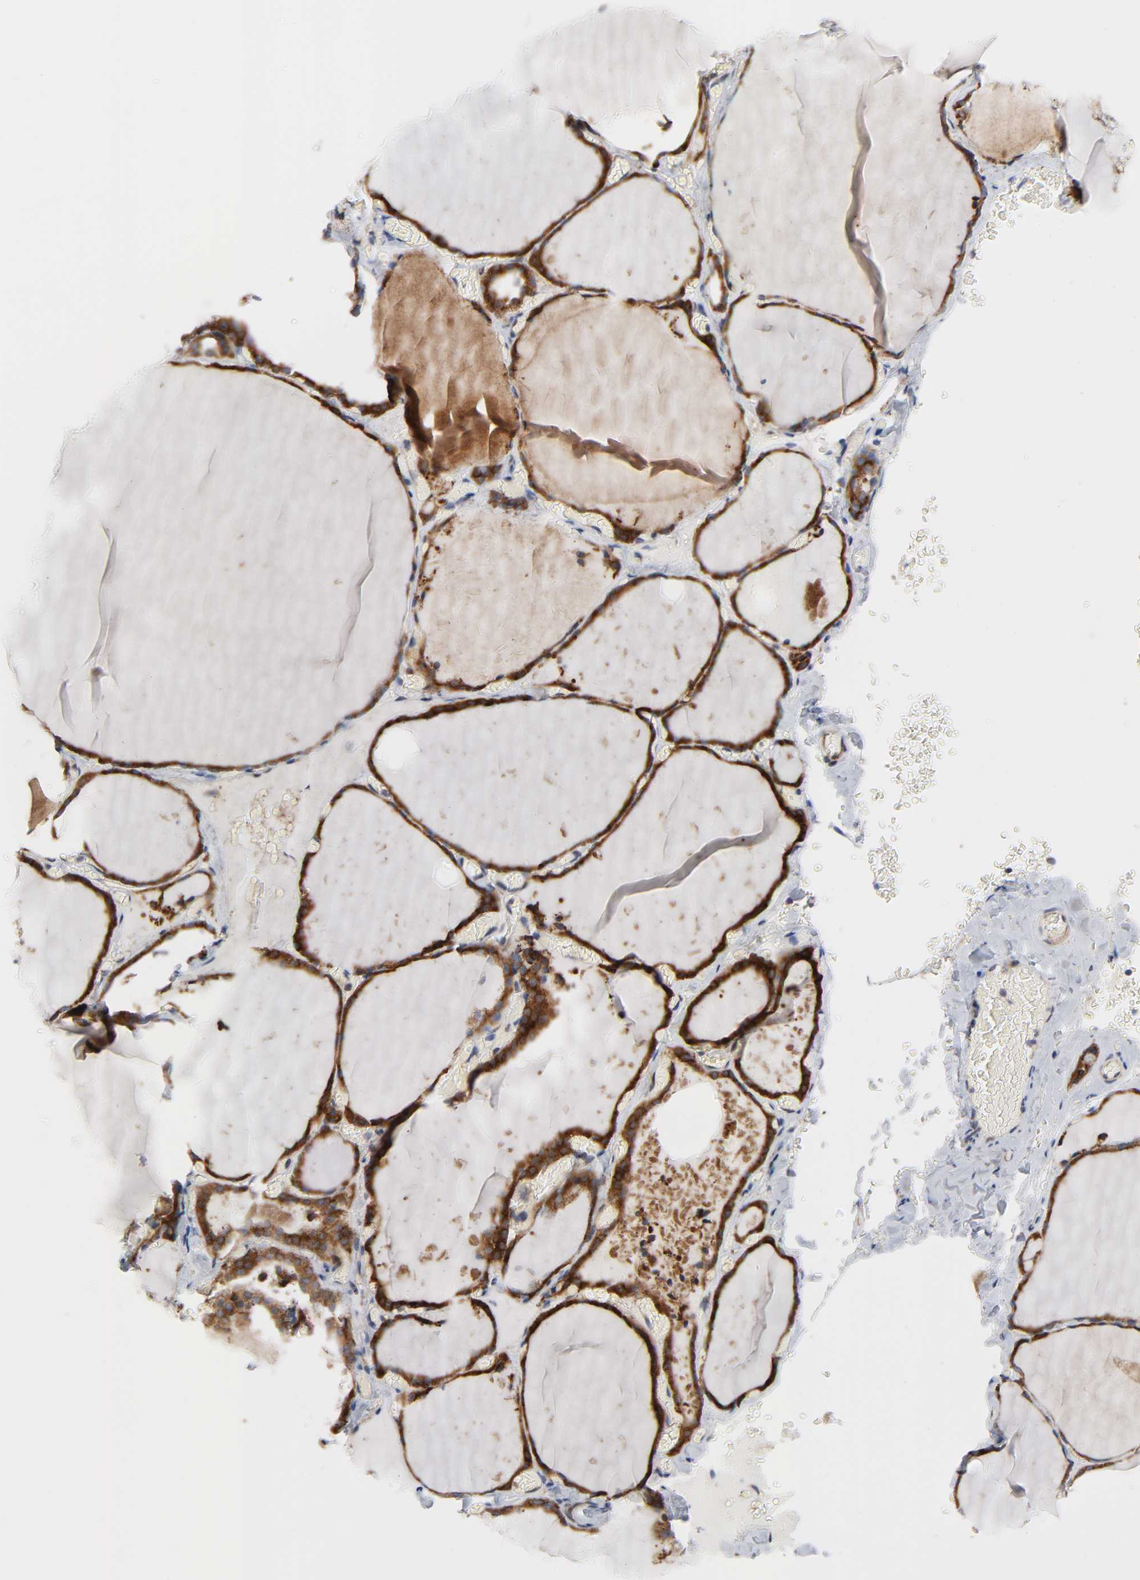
{"staining": {"intensity": "strong", "quantity": ">75%", "location": "cytoplasmic/membranous"}, "tissue": "thyroid gland", "cell_type": "Glandular cells", "image_type": "normal", "snomed": [{"axis": "morphology", "description": "Normal tissue, NOS"}, {"axis": "topography", "description": "Thyroid gland"}], "caption": "A high-resolution photomicrograph shows immunohistochemistry staining of unremarkable thyroid gland, which displays strong cytoplasmic/membranous staining in about >75% of glandular cells.", "gene": "BAX", "patient": {"sex": "female", "age": 22}}